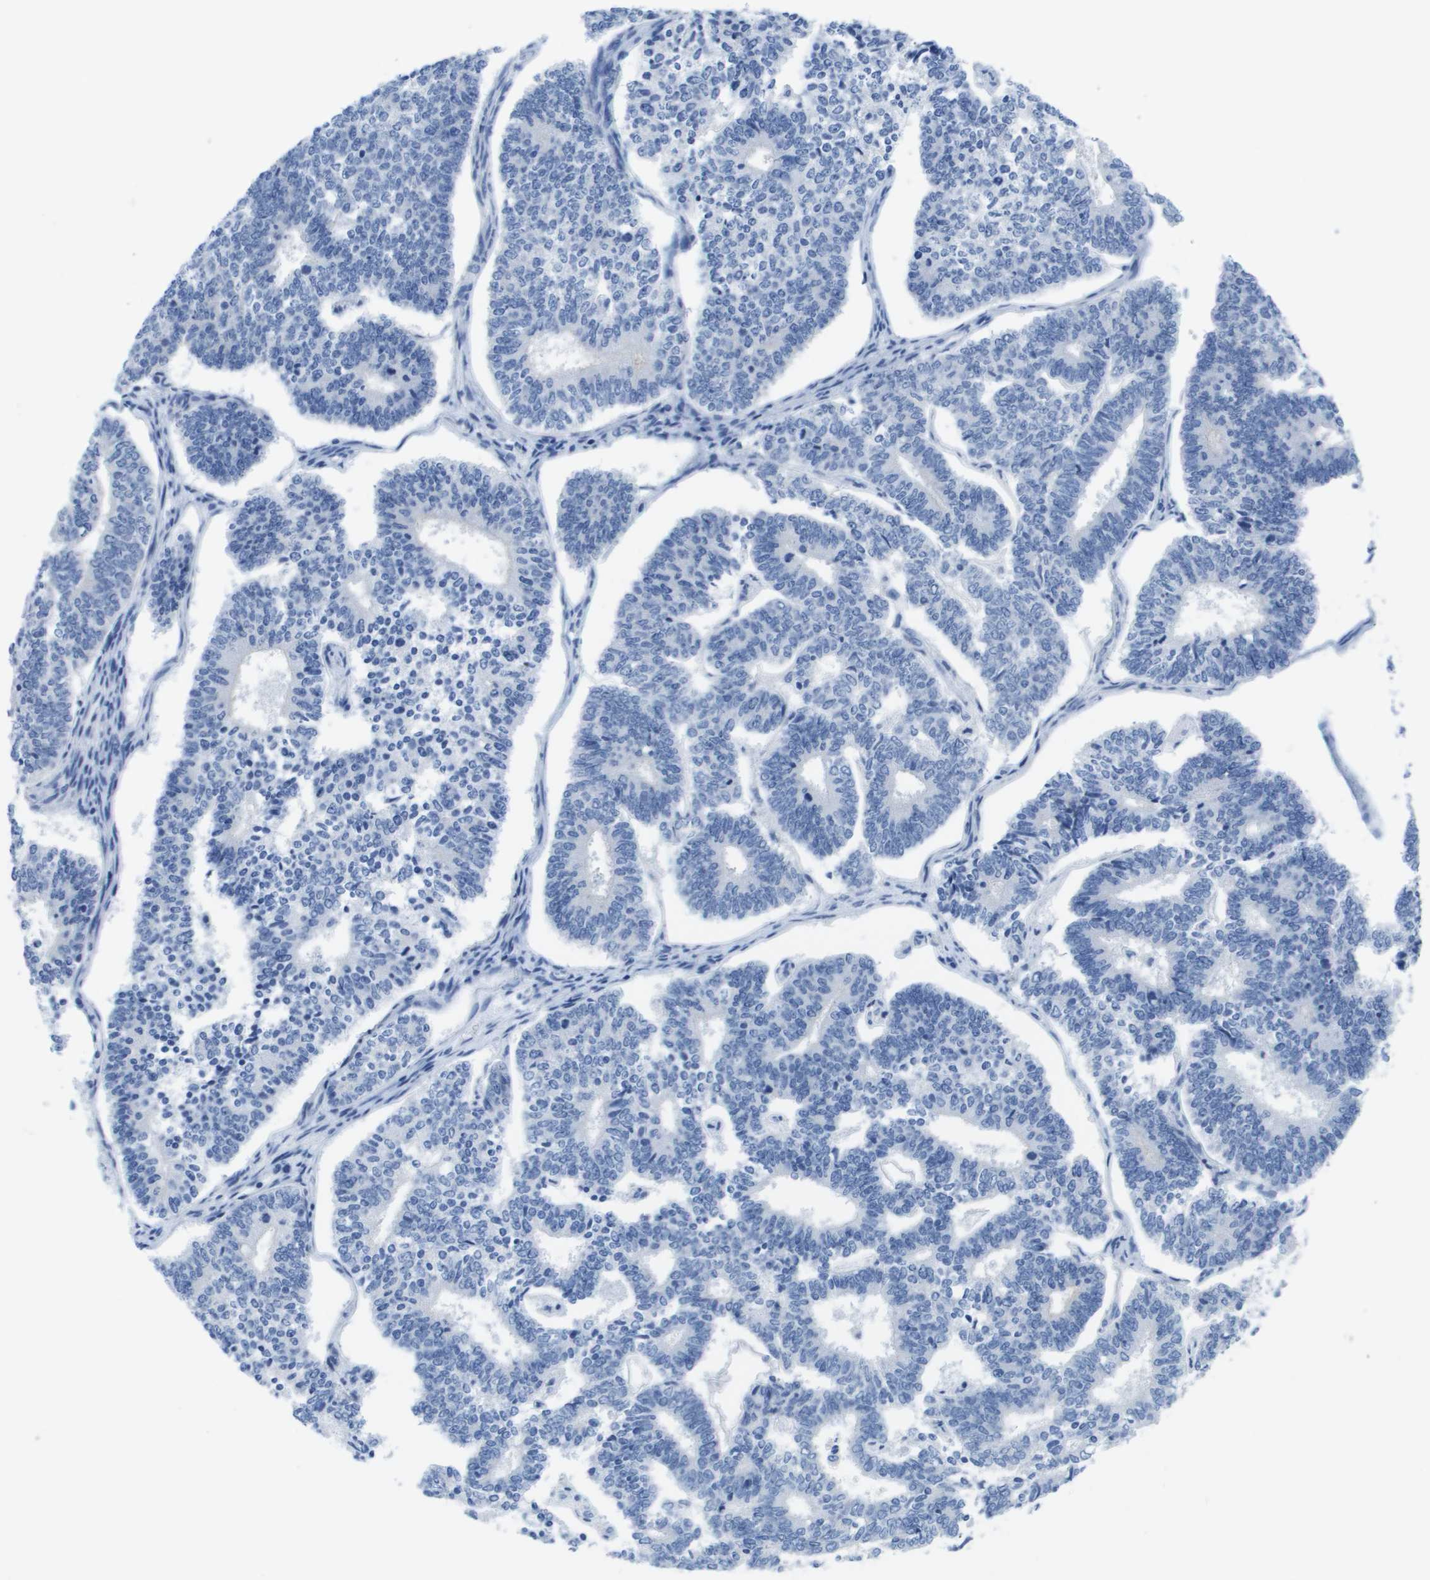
{"staining": {"intensity": "negative", "quantity": "none", "location": "none"}, "tissue": "endometrial cancer", "cell_type": "Tumor cells", "image_type": "cancer", "snomed": [{"axis": "morphology", "description": "Adenocarcinoma, NOS"}, {"axis": "topography", "description": "Endometrium"}], "caption": "Photomicrograph shows no protein staining in tumor cells of adenocarcinoma (endometrial) tissue.", "gene": "APOA1", "patient": {"sex": "female", "age": 70}}